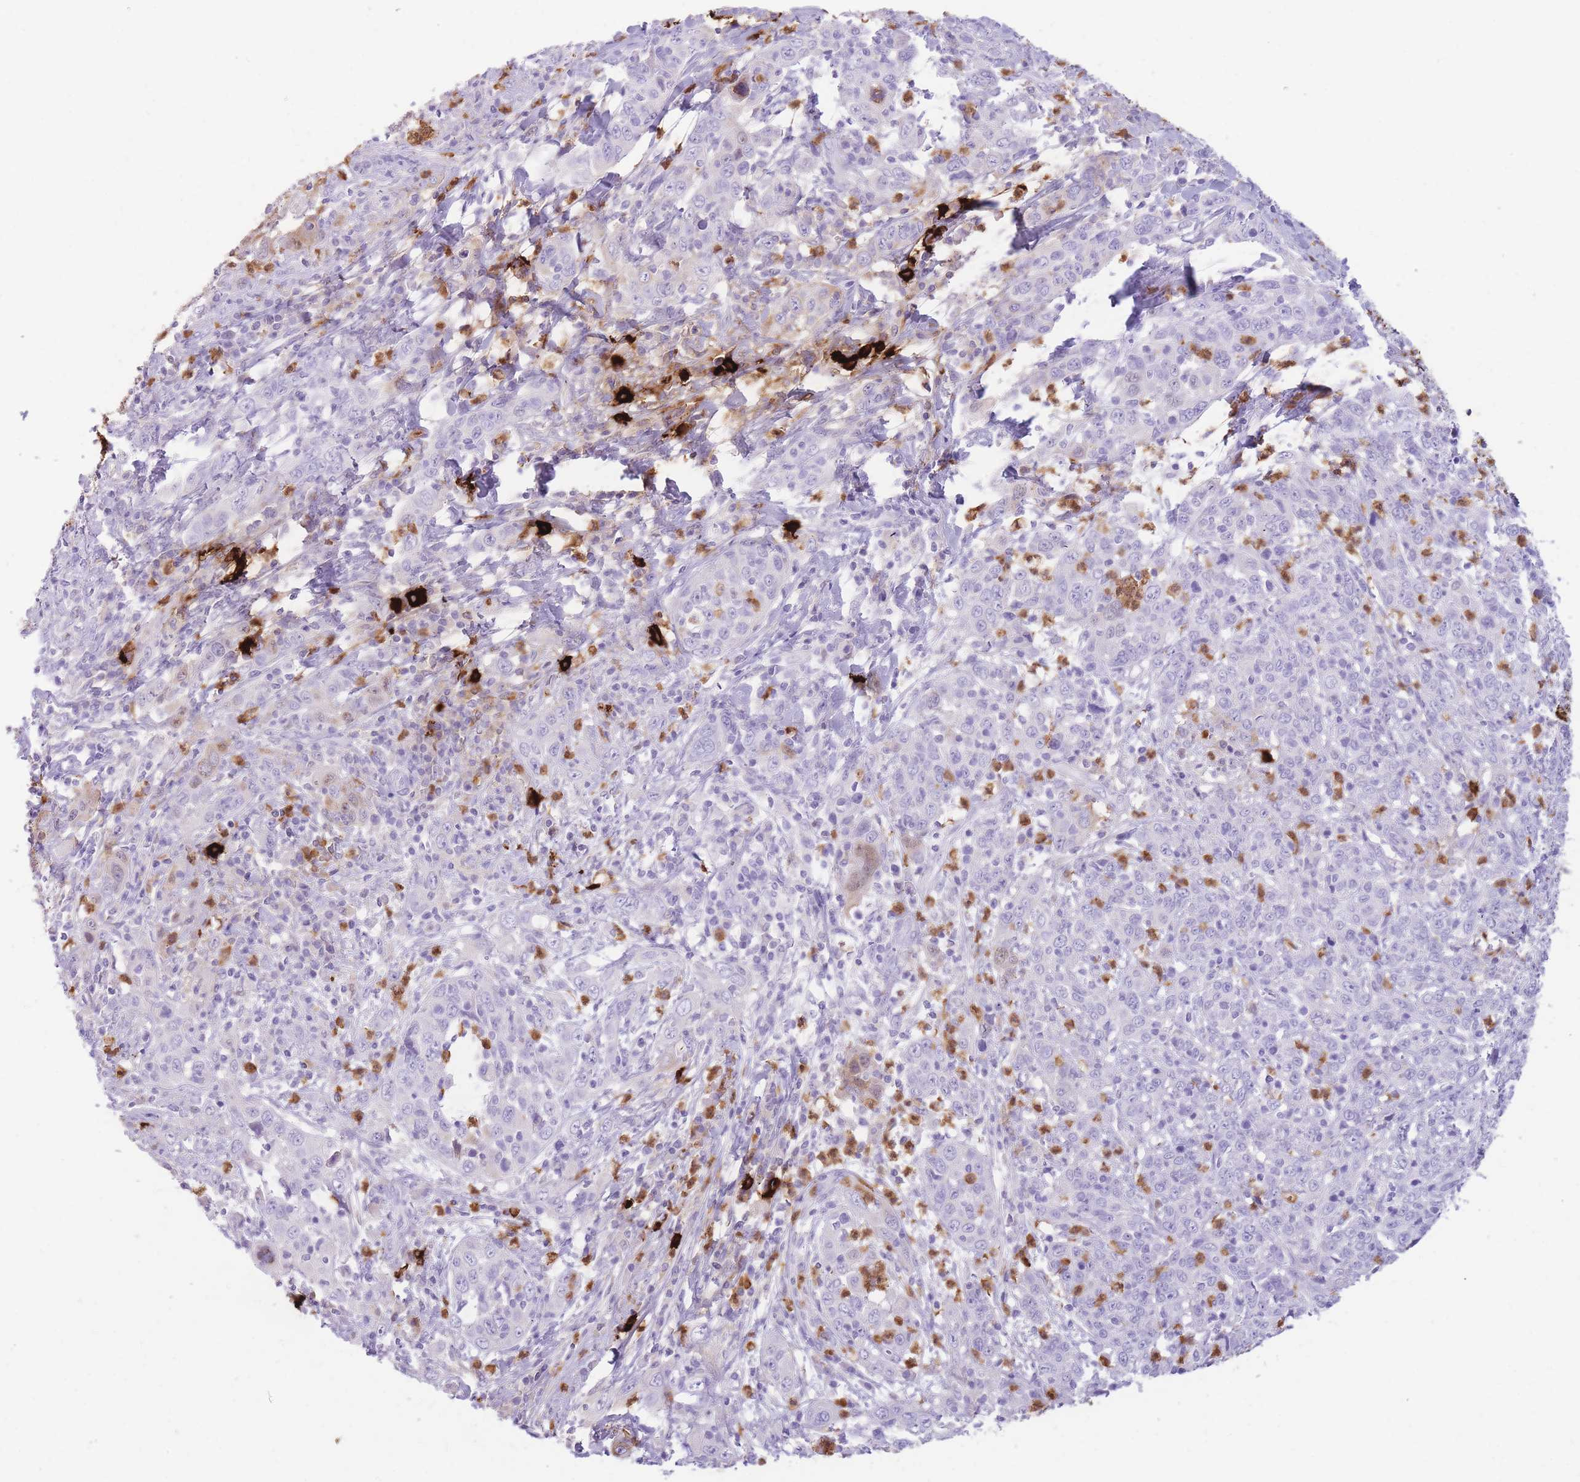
{"staining": {"intensity": "negative", "quantity": "none", "location": "none"}, "tissue": "cervical cancer", "cell_type": "Tumor cells", "image_type": "cancer", "snomed": [{"axis": "morphology", "description": "Squamous cell carcinoma, NOS"}, {"axis": "topography", "description": "Cervix"}], "caption": "Immunohistochemical staining of cervical cancer reveals no significant expression in tumor cells.", "gene": "TPSAB1", "patient": {"sex": "female", "age": 46}}